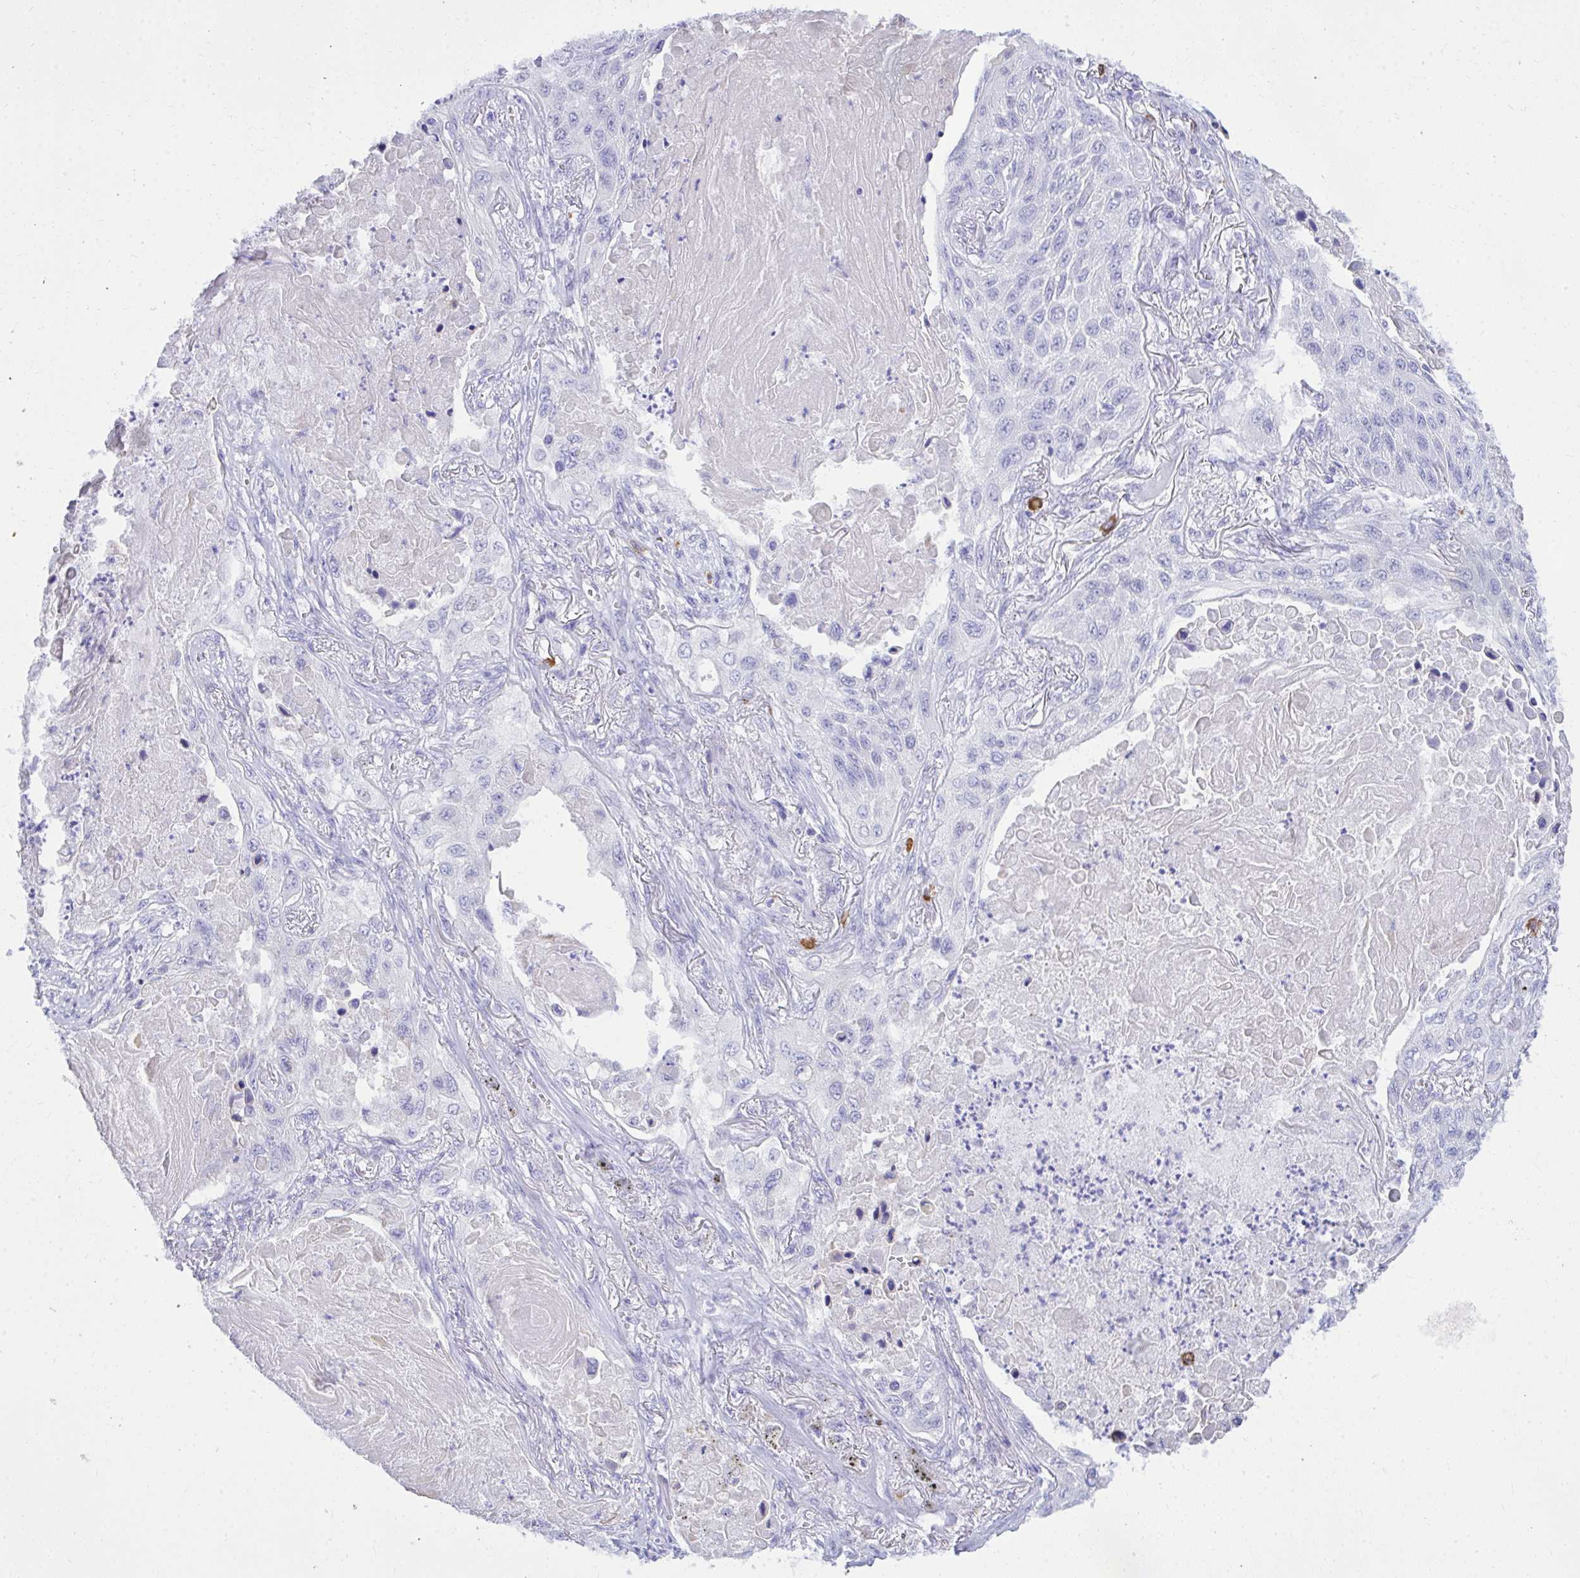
{"staining": {"intensity": "negative", "quantity": "none", "location": "none"}, "tissue": "lung cancer", "cell_type": "Tumor cells", "image_type": "cancer", "snomed": [{"axis": "morphology", "description": "Squamous cell carcinoma, NOS"}, {"axis": "topography", "description": "Lung"}], "caption": "A photomicrograph of lung cancer stained for a protein exhibits no brown staining in tumor cells.", "gene": "PSD", "patient": {"sex": "male", "age": 75}}